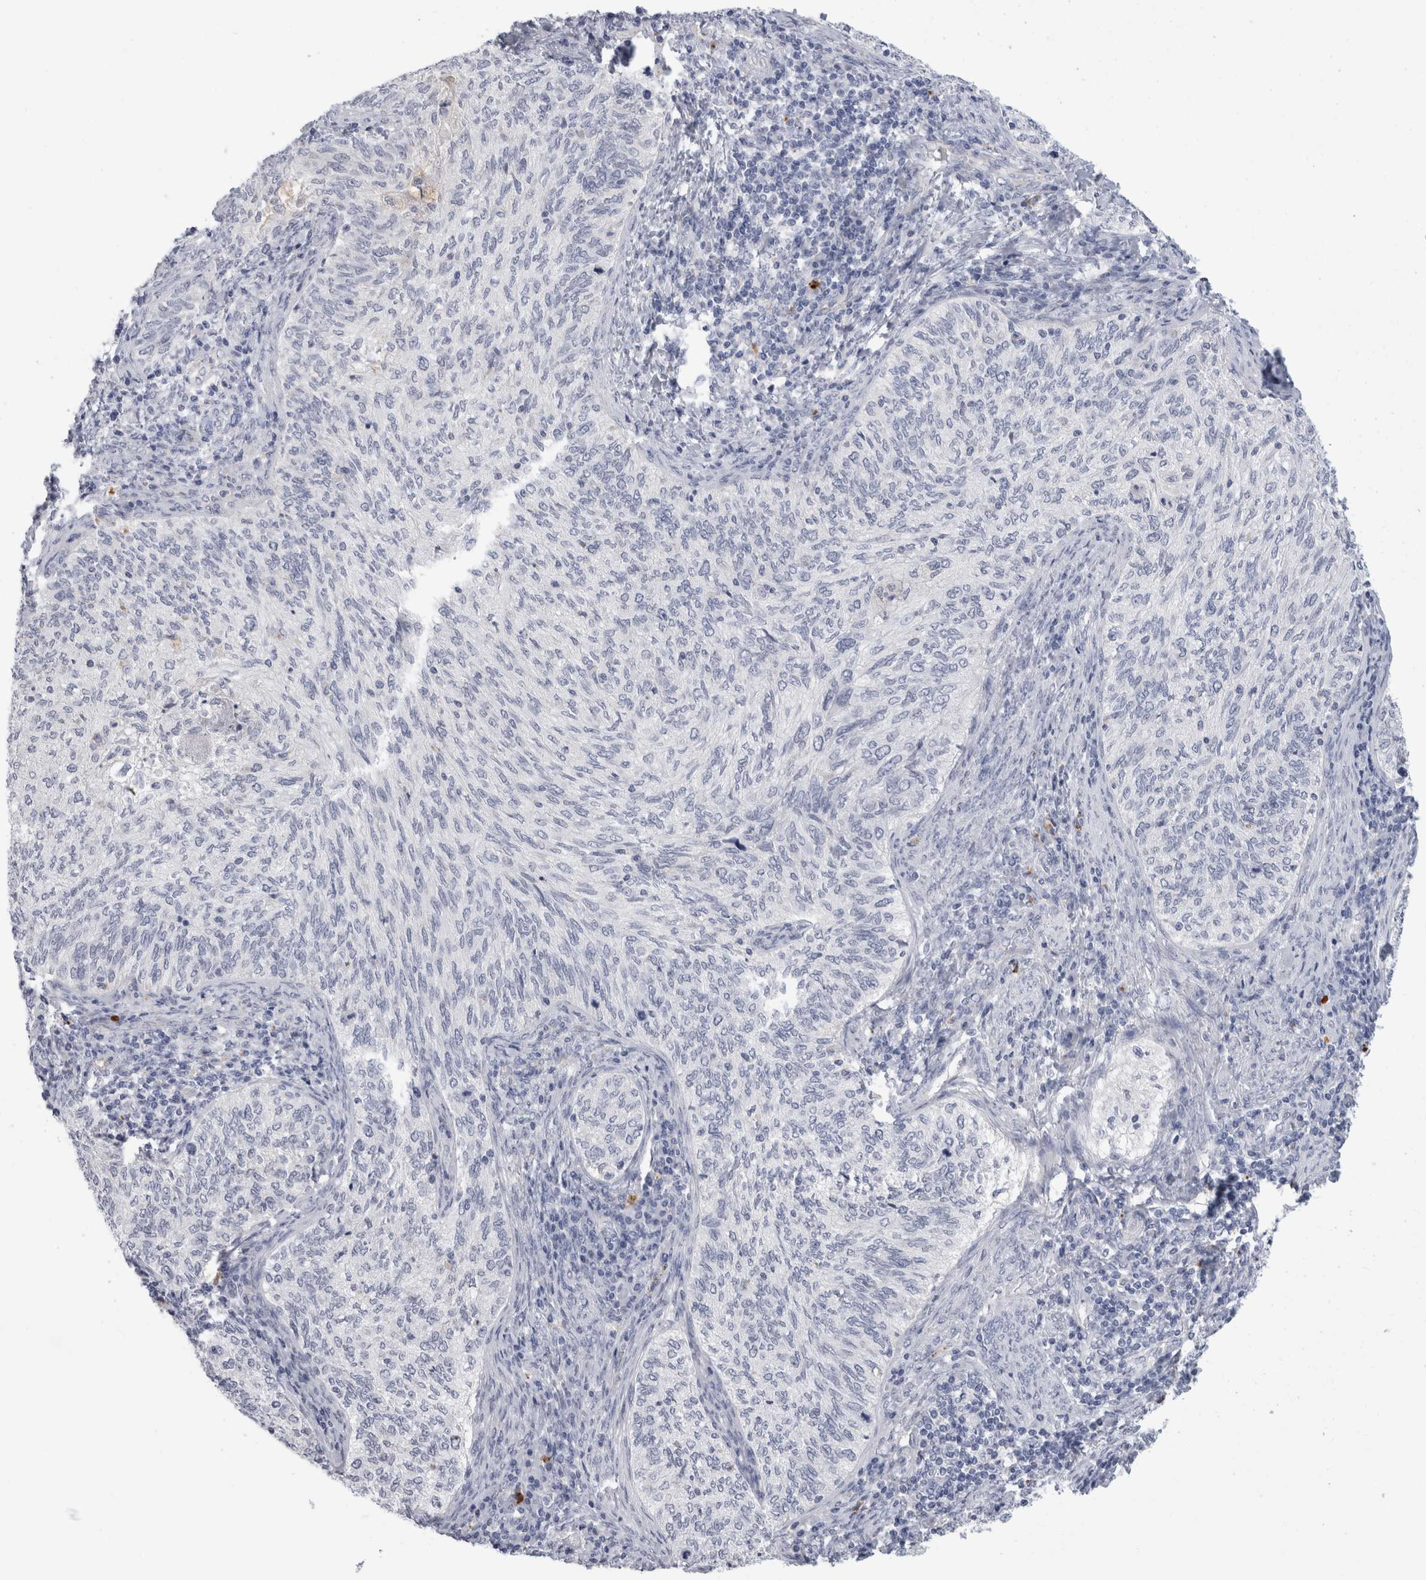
{"staining": {"intensity": "negative", "quantity": "none", "location": "none"}, "tissue": "cervical cancer", "cell_type": "Tumor cells", "image_type": "cancer", "snomed": [{"axis": "morphology", "description": "Squamous cell carcinoma, NOS"}, {"axis": "topography", "description": "Cervix"}], "caption": "The image displays no significant positivity in tumor cells of cervical cancer (squamous cell carcinoma).", "gene": "ANKMY1", "patient": {"sex": "female", "age": 30}}